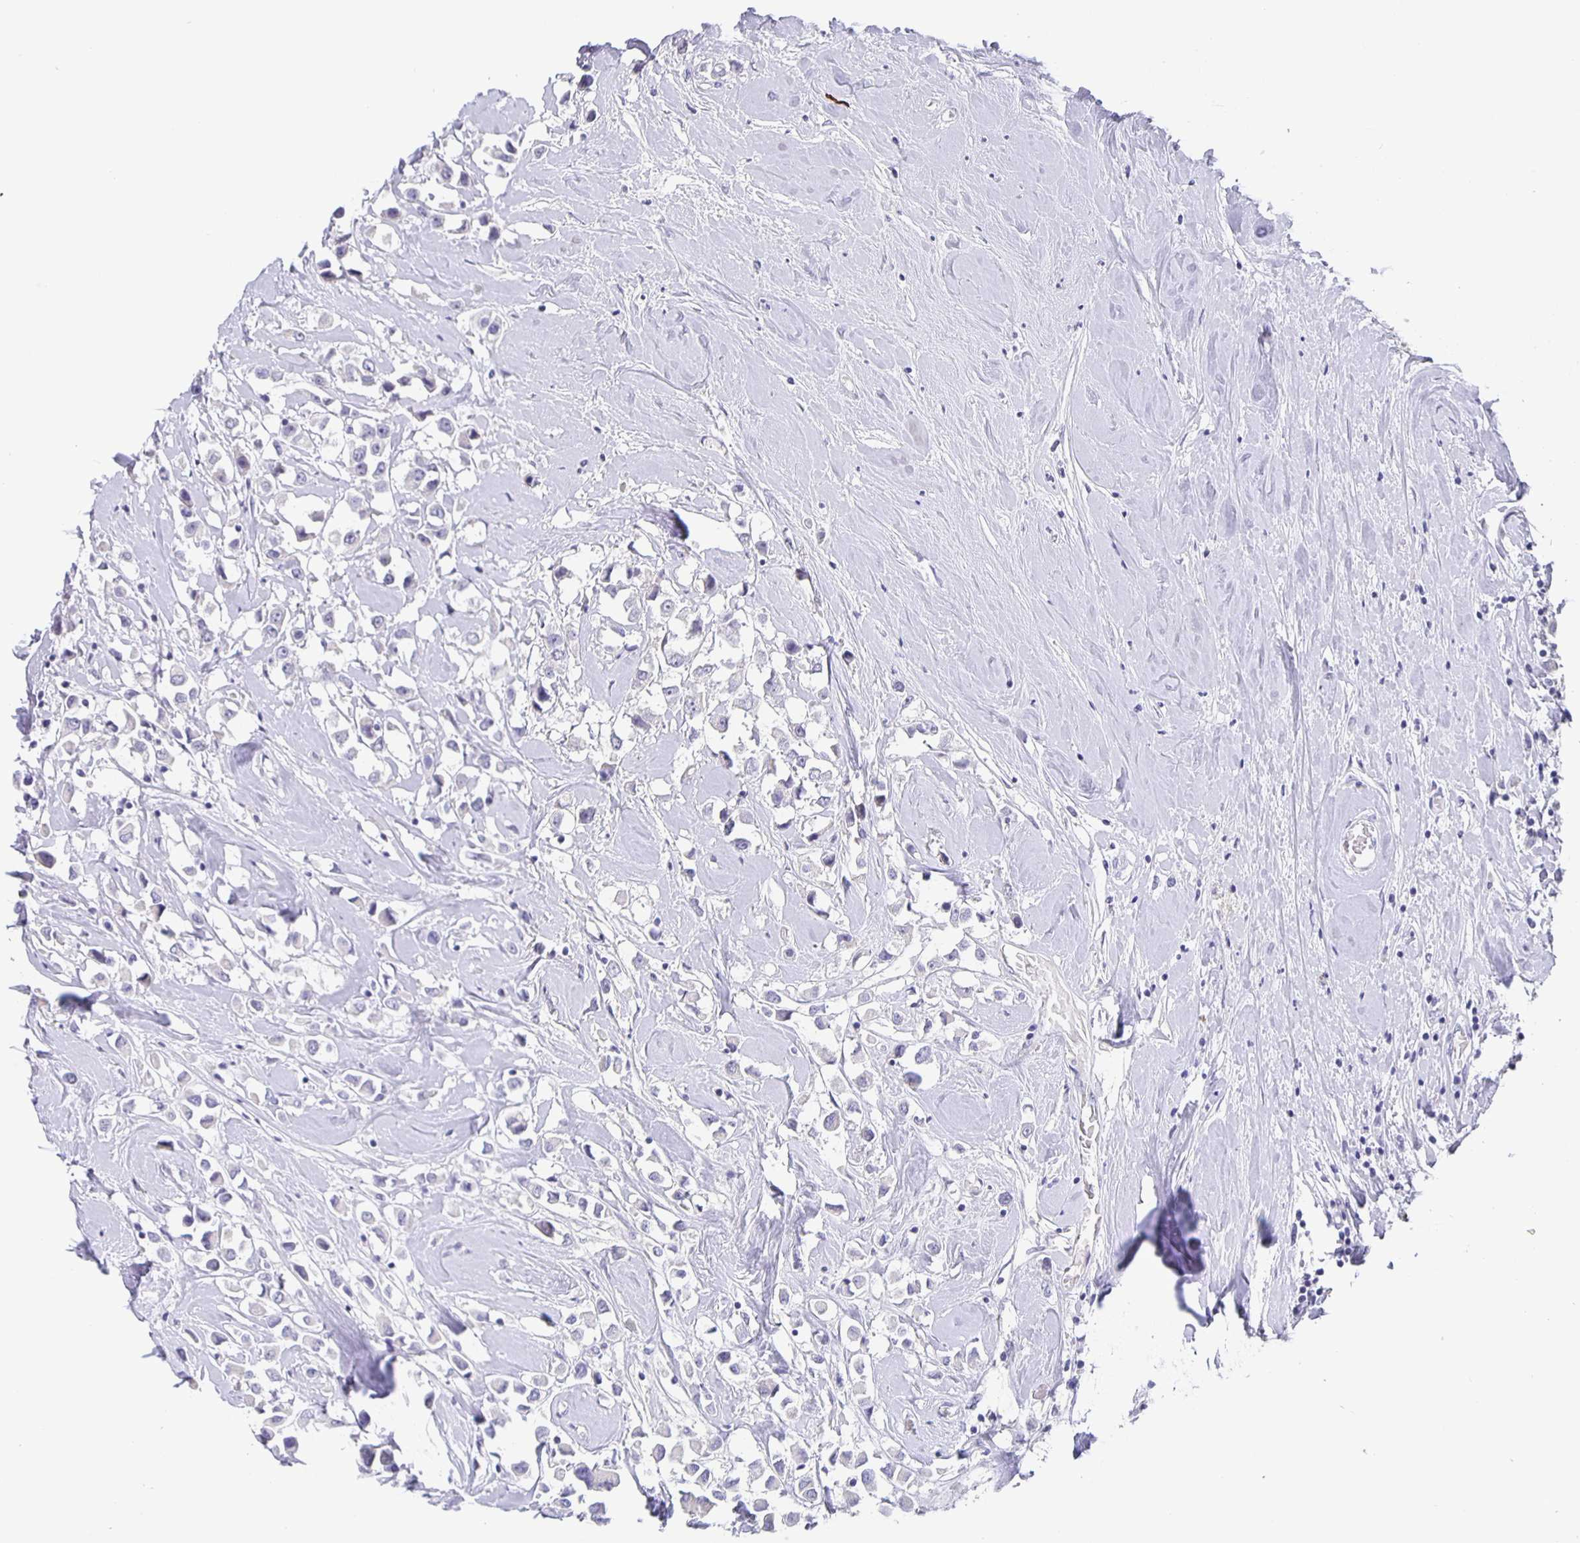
{"staining": {"intensity": "negative", "quantity": "none", "location": "none"}, "tissue": "breast cancer", "cell_type": "Tumor cells", "image_type": "cancer", "snomed": [{"axis": "morphology", "description": "Duct carcinoma"}, {"axis": "topography", "description": "Breast"}], "caption": "This is an immunohistochemistry histopathology image of breast cancer. There is no expression in tumor cells.", "gene": "GDF15", "patient": {"sex": "female", "age": 61}}